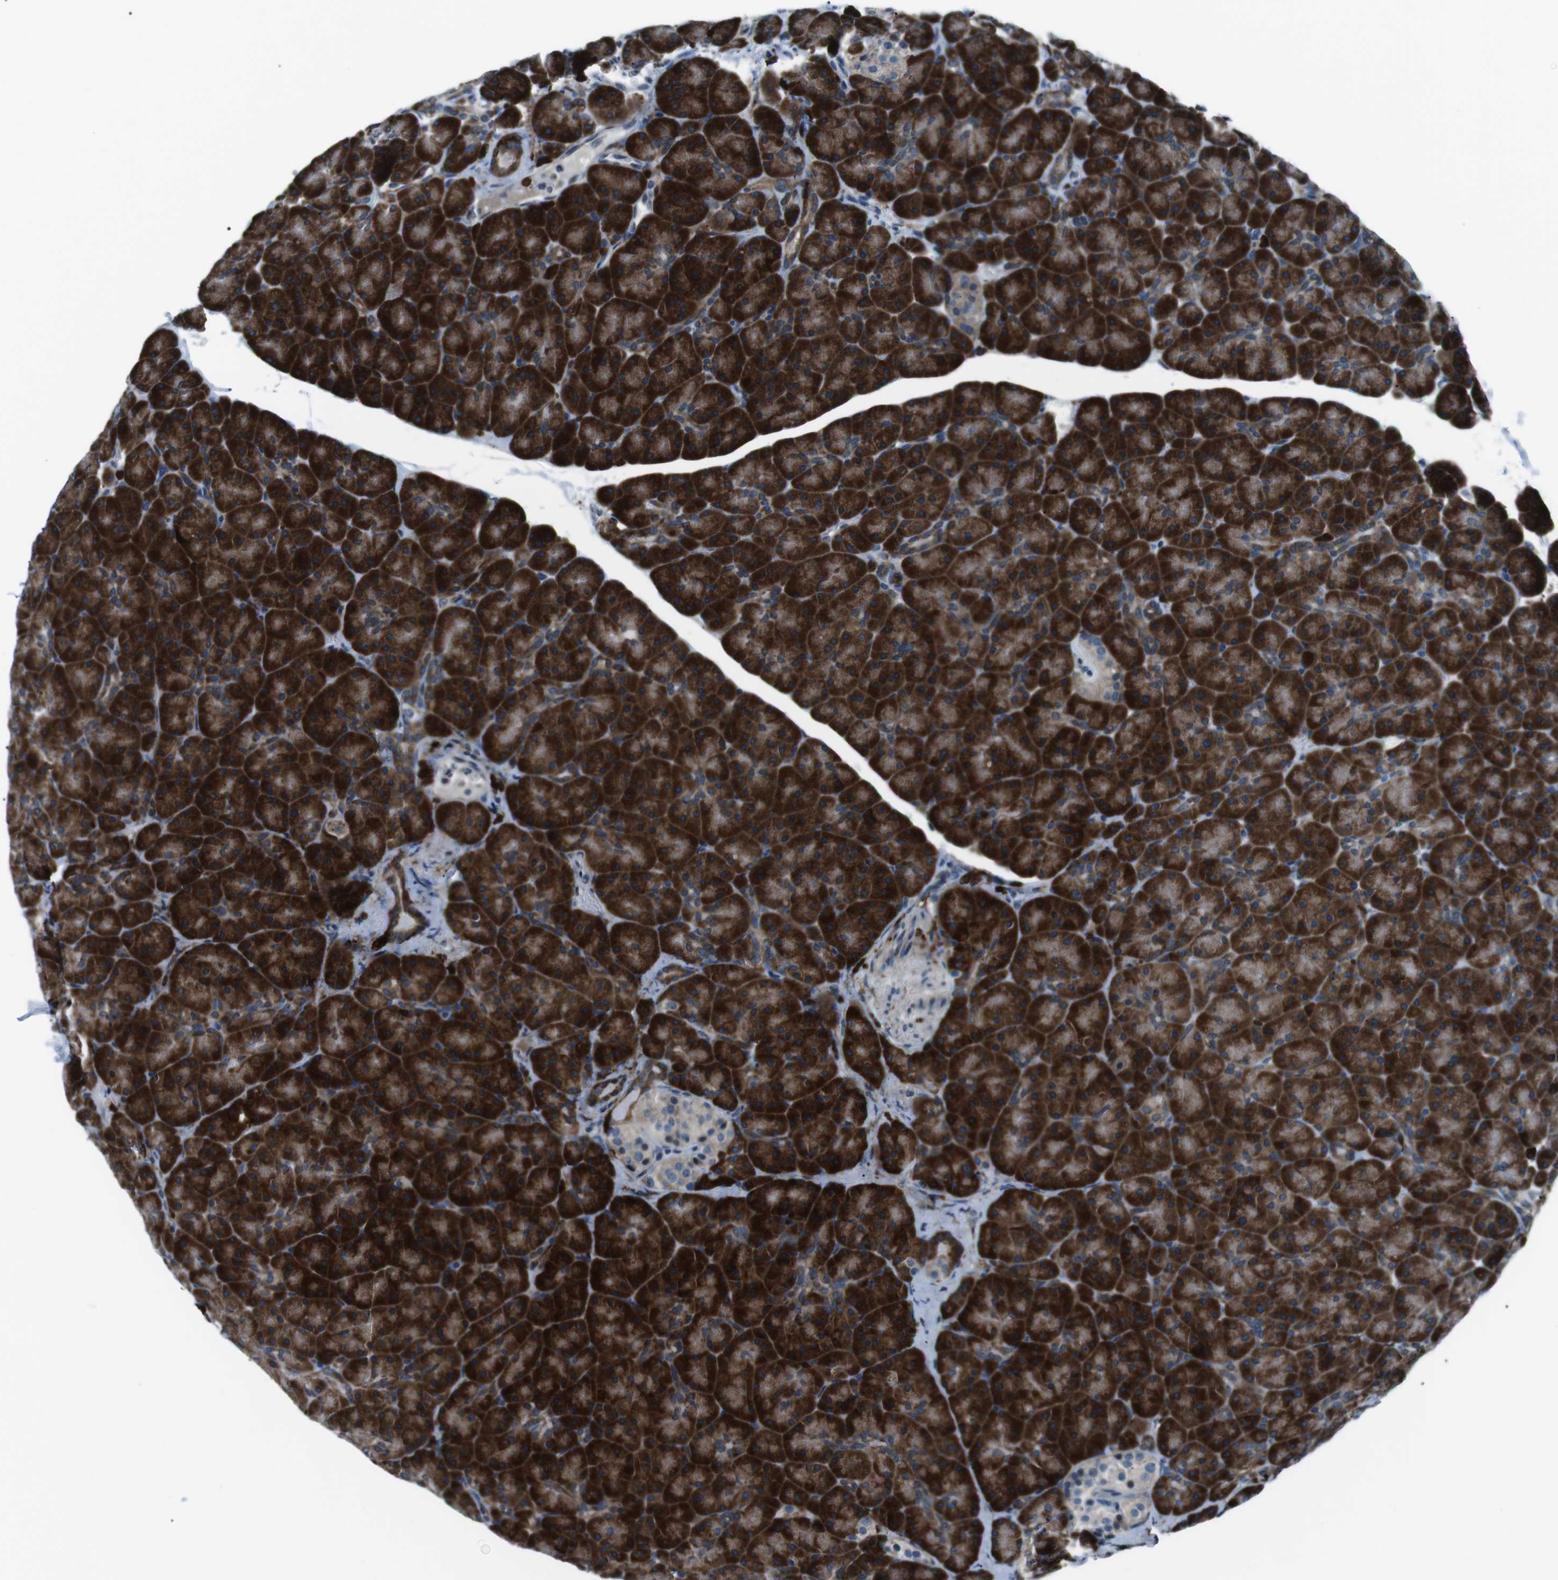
{"staining": {"intensity": "strong", "quantity": ">75%", "location": "cytoplasmic/membranous"}, "tissue": "pancreas", "cell_type": "Exocrine glandular cells", "image_type": "normal", "snomed": [{"axis": "morphology", "description": "Normal tissue, NOS"}, {"axis": "topography", "description": "Pancreas"}], "caption": "Immunohistochemistry of unremarkable human pancreas shows high levels of strong cytoplasmic/membranous staining in about >75% of exocrine glandular cells.", "gene": "BLNK", "patient": {"sex": "male", "age": 66}}